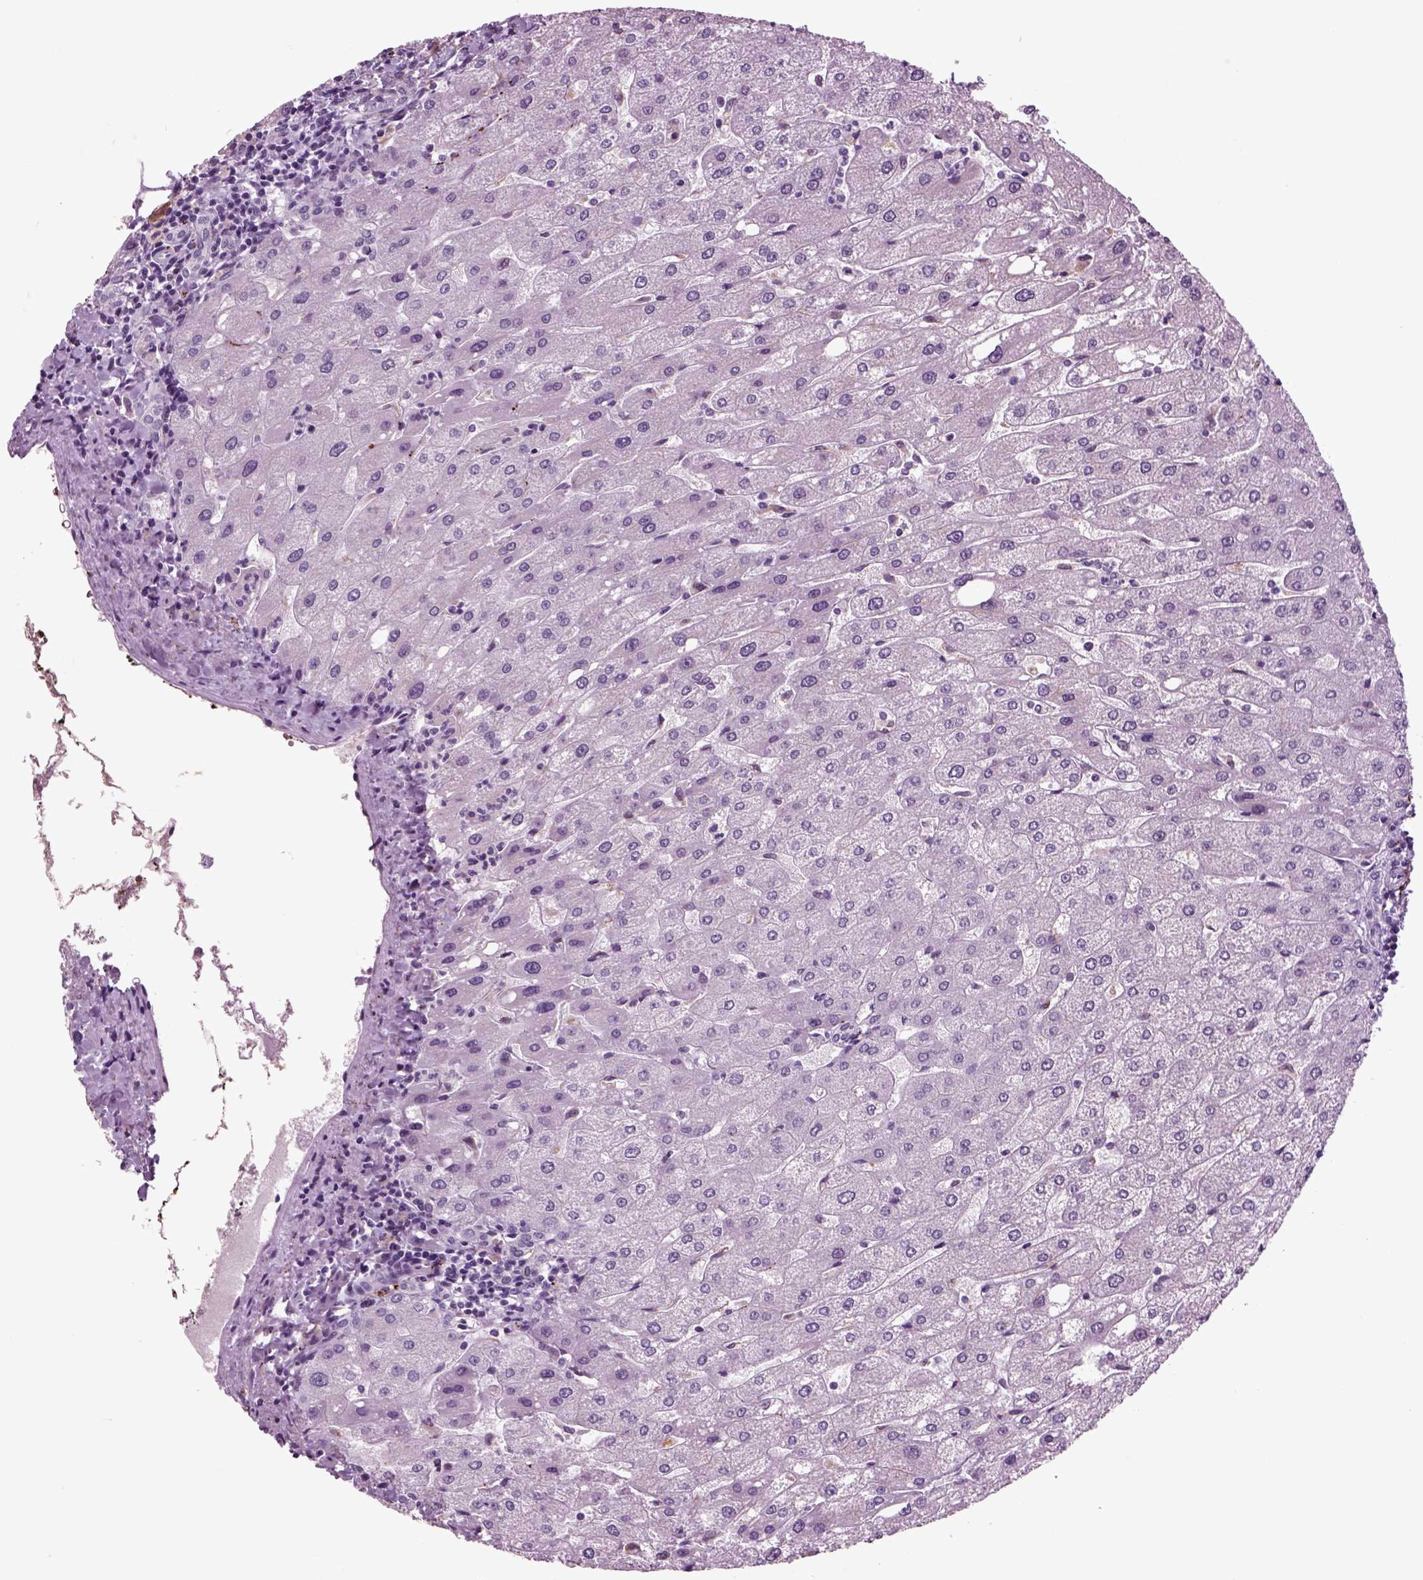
{"staining": {"intensity": "negative", "quantity": "none", "location": "none"}, "tissue": "liver", "cell_type": "Cholangiocytes", "image_type": "normal", "snomed": [{"axis": "morphology", "description": "Normal tissue, NOS"}, {"axis": "topography", "description": "Liver"}], "caption": "Immunohistochemical staining of normal human liver shows no significant expression in cholangiocytes. (DAB (3,3'-diaminobenzidine) IHC with hematoxylin counter stain).", "gene": "CHGB", "patient": {"sex": "male", "age": 67}}